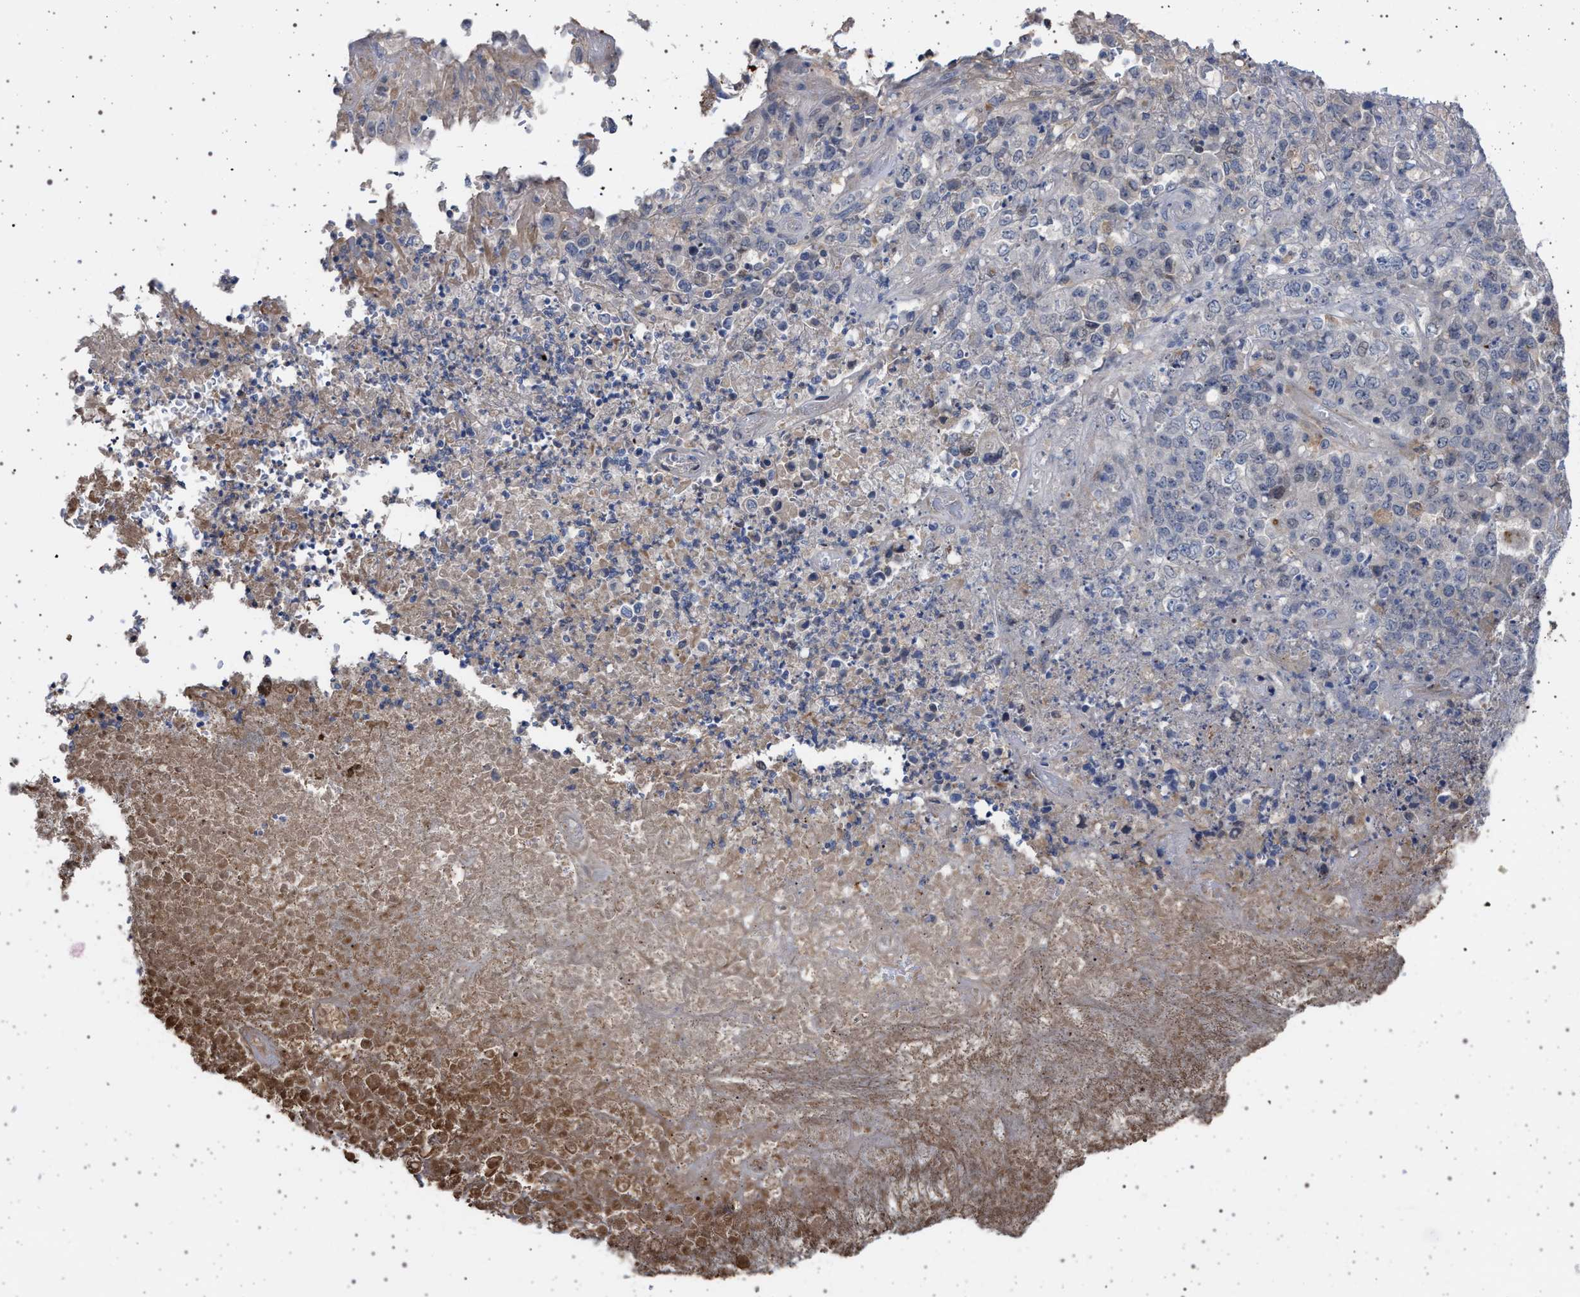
{"staining": {"intensity": "negative", "quantity": "none", "location": "none"}, "tissue": "stomach cancer", "cell_type": "Tumor cells", "image_type": "cancer", "snomed": [{"axis": "morphology", "description": "Adenocarcinoma, NOS"}, {"axis": "topography", "description": "Stomach"}], "caption": "Tumor cells are negative for brown protein staining in stomach adenocarcinoma. Brightfield microscopy of immunohistochemistry (IHC) stained with DAB (brown) and hematoxylin (blue), captured at high magnification.", "gene": "RBM48", "patient": {"sex": "female", "age": 73}}